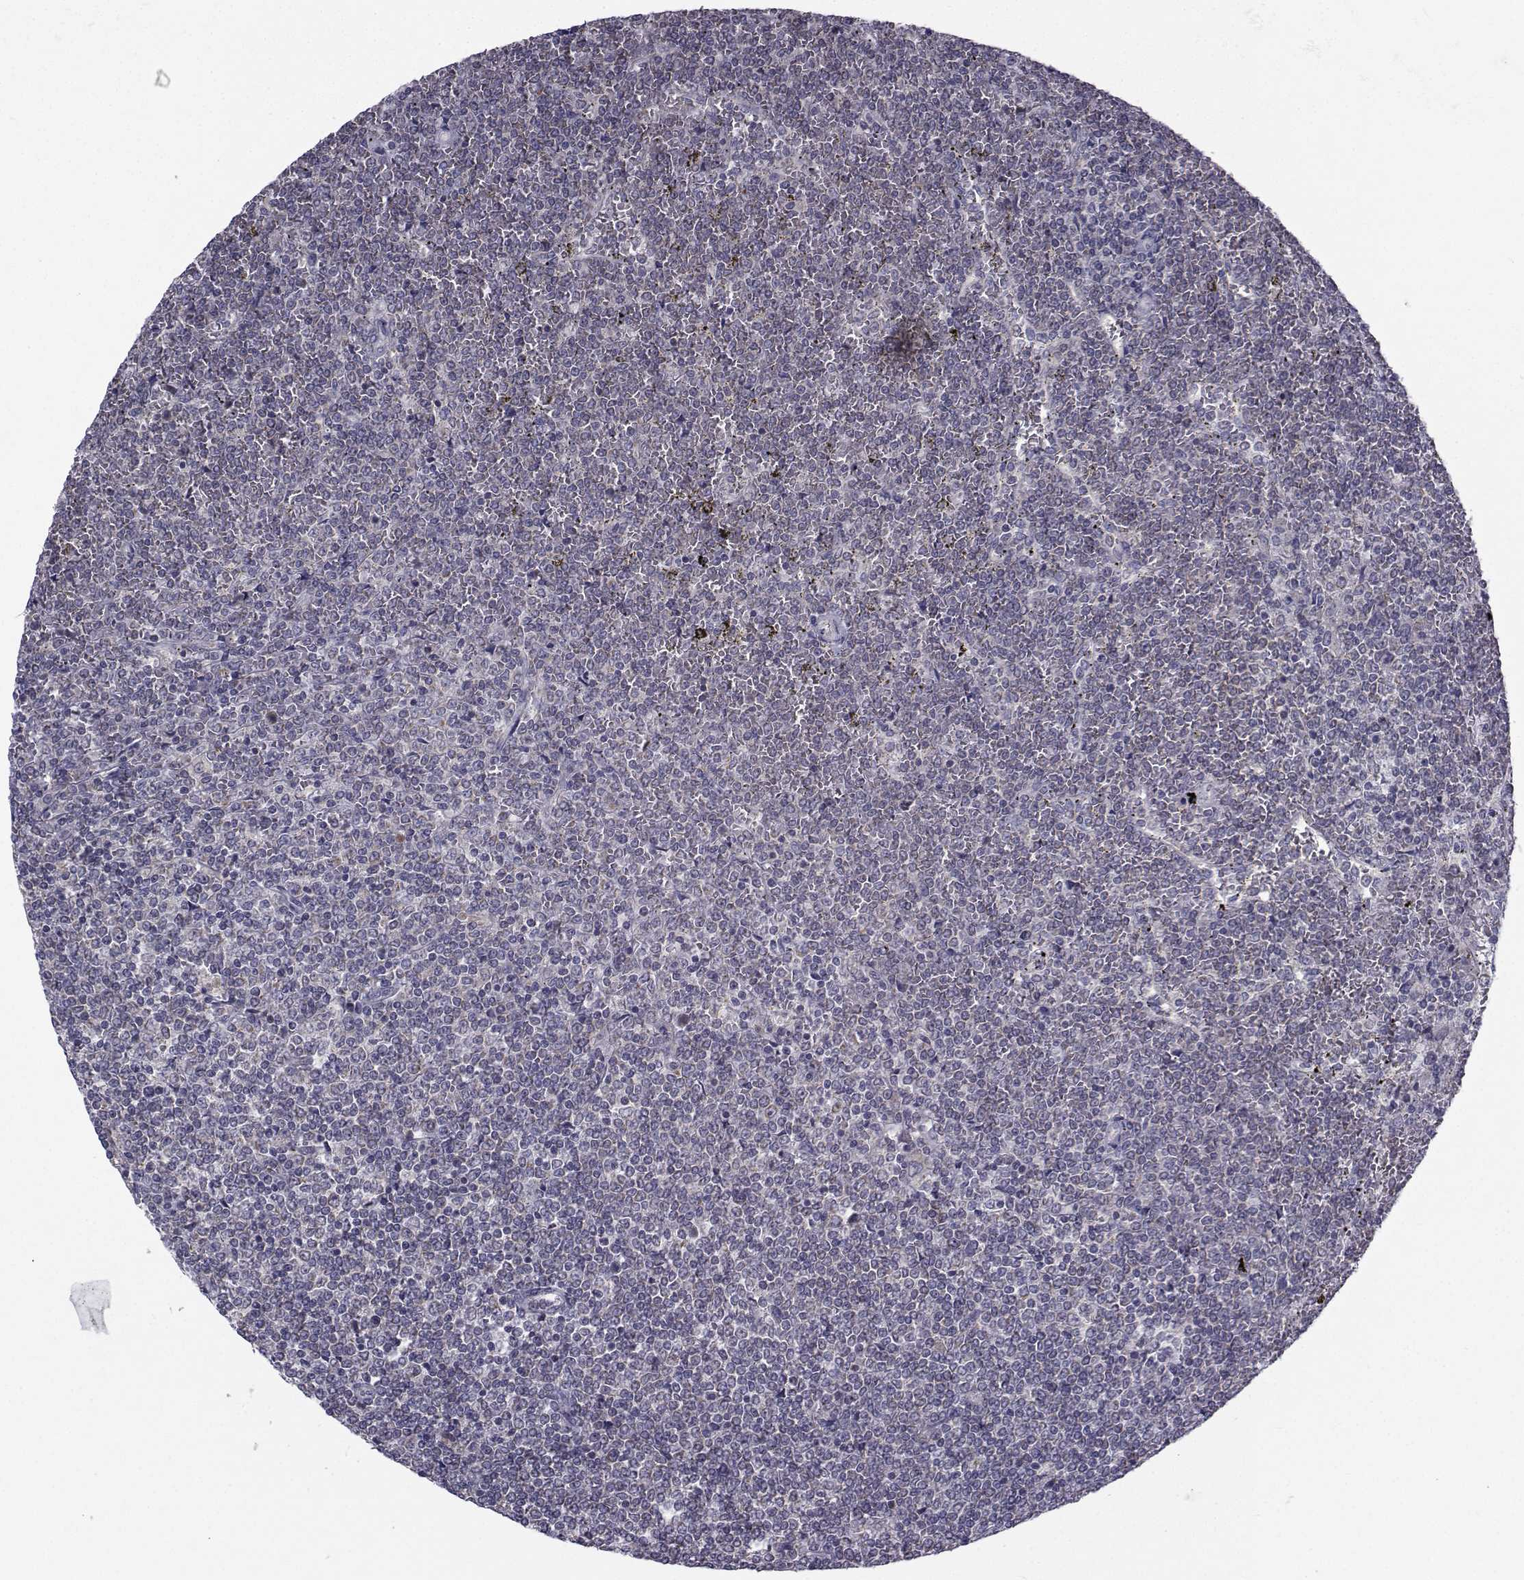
{"staining": {"intensity": "negative", "quantity": "none", "location": "none"}, "tissue": "lymphoma", "cell_type": "Tumor cells", "image_type": "cancer", "snomed": [{"axis": "morphology", "description": "Malignant lymphoma, non-Hodgkin's type, Low grade"}, {"axis": "topography", "description": "Spleen"}], "caption": "Immunohistochemistry (IHC) image of neoplastic tissue: human lymphoma stained with DAB displays no significant protein expression in tumor cells.", "gene": "ANGPT1", "patient": {"sex": "female", "age": 19}}